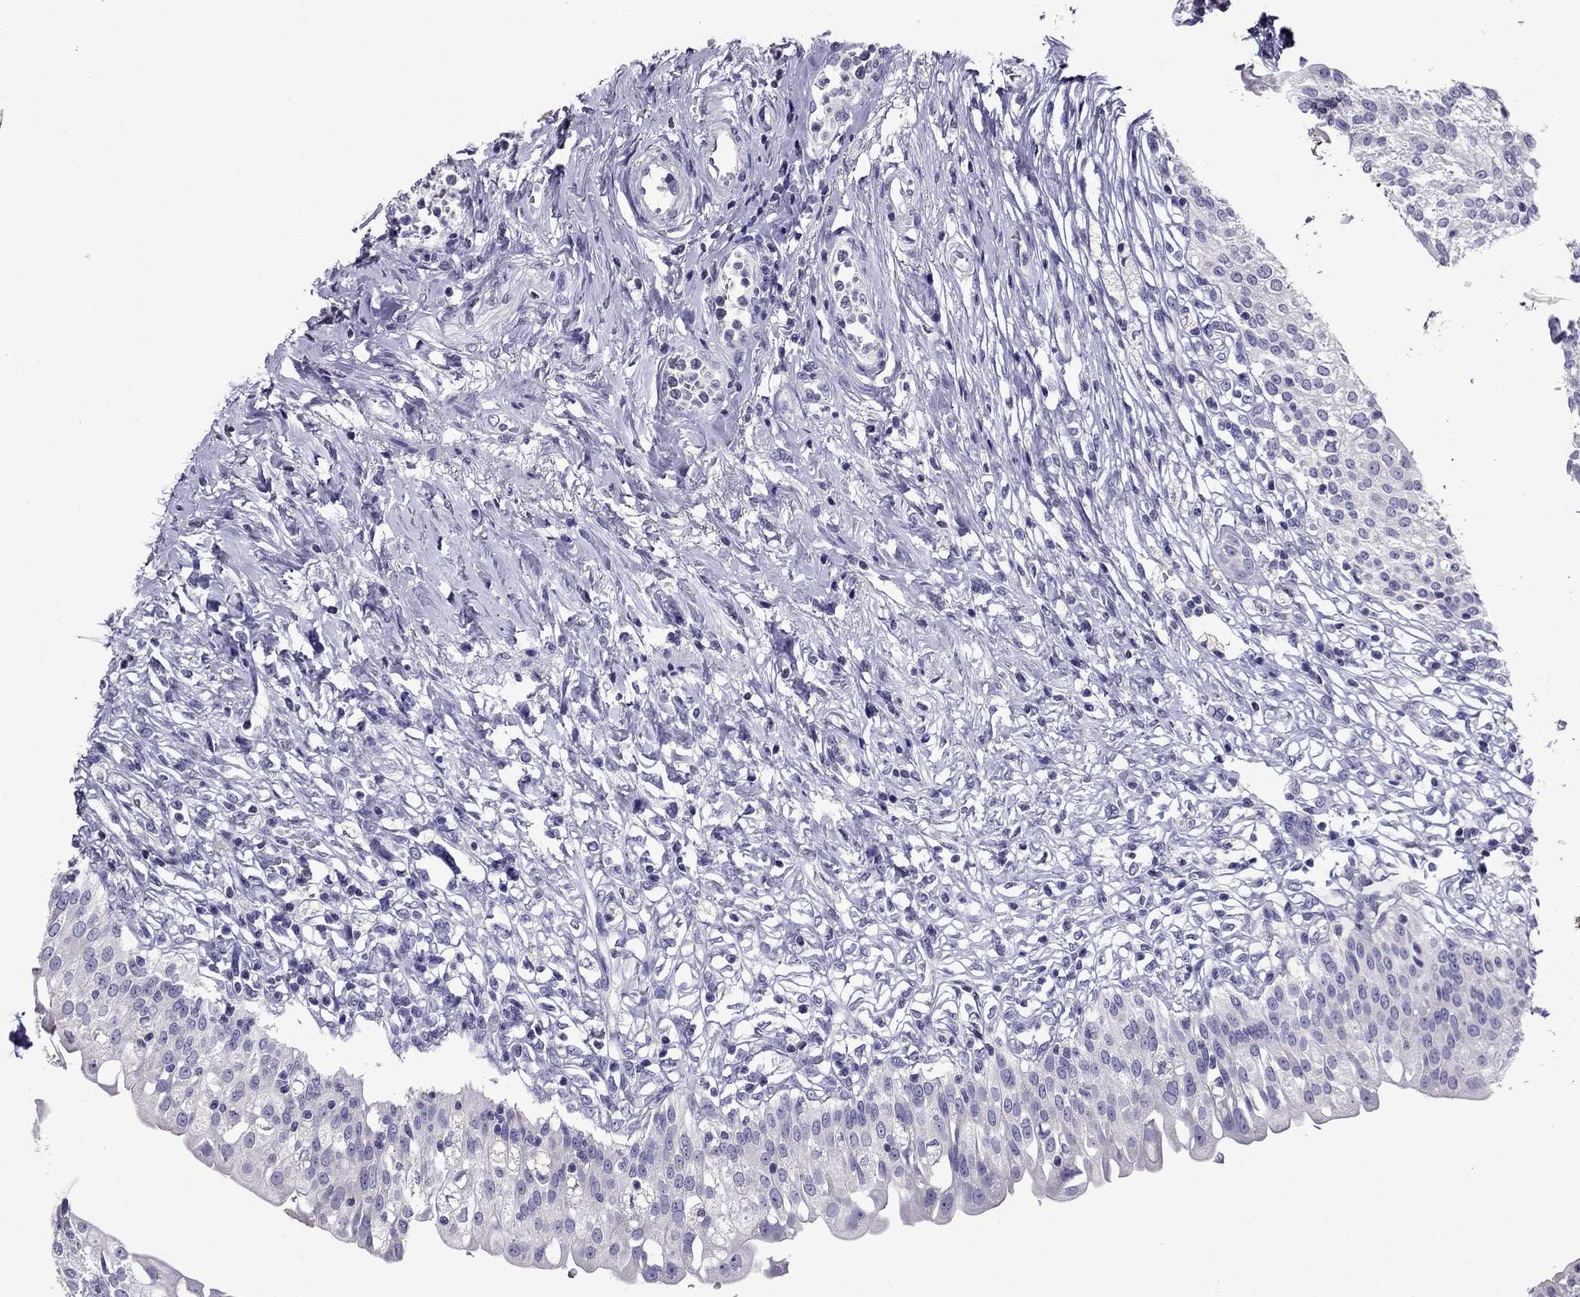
{"staining": {"intensity": "negative", "quantity": "none", "location": "none"}, "tissue": "urinary bladder", "cell_type": "Urothelial cells", "image_type": "normal", "snomed": [{"axis": "morphology", "description": "Normal tissue, NOS"}, {"axis": "topography", "description": "Urinary bladder"}], "caption": "Immunohistochemistry (IHC) histopathology image of normal urinary bladder: urinary bladder stained with DAB (3,3'-diaminobenzidine) shows no significant protein expression in urothelial cells. (IHC, brightfield microscopy, high magnification).", "gene": "OXCT2", "patient": {"sex": "male", "age": 76}}